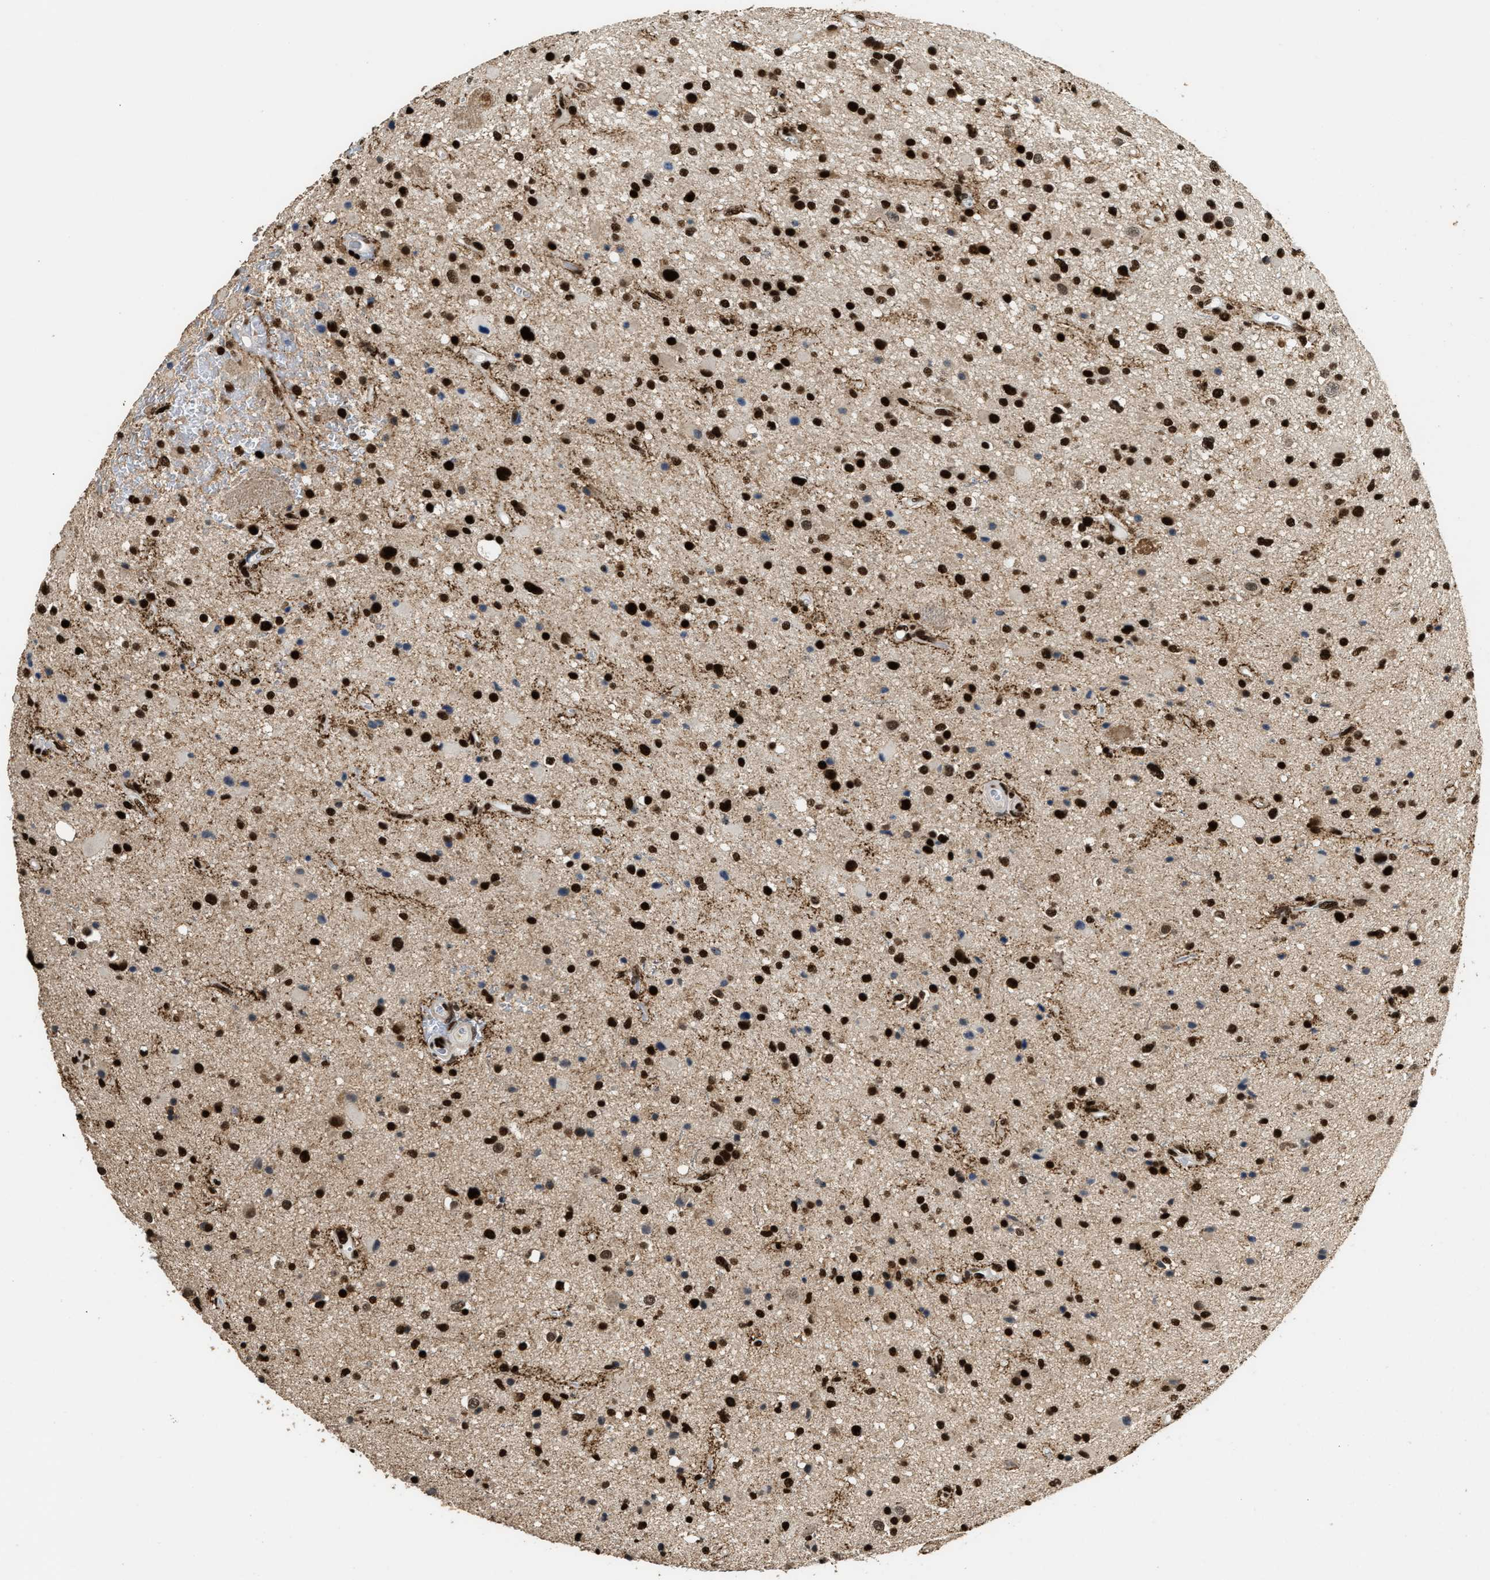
{"staining": {"intensity": "strong", "quantity": ">75%", "location": "nuclear"}, "tissue": "glioma", "cell_type": "Tumor cells", "image_type": "cancer", "snomed": [{"axis": "morphology", "description": "Glioma, malignant, High grade"}, {"axis": "topography", "description": "Brain"}], "caption": "Malignant glioma (high-grade) was stained to show a protein in brown. There is high levels of strong nuclear staining in approximately >75% of tumor cells. Nuclei are stained in blue.", "gene": "RAD21", "patient": {"sex": "male", "age": 33}}